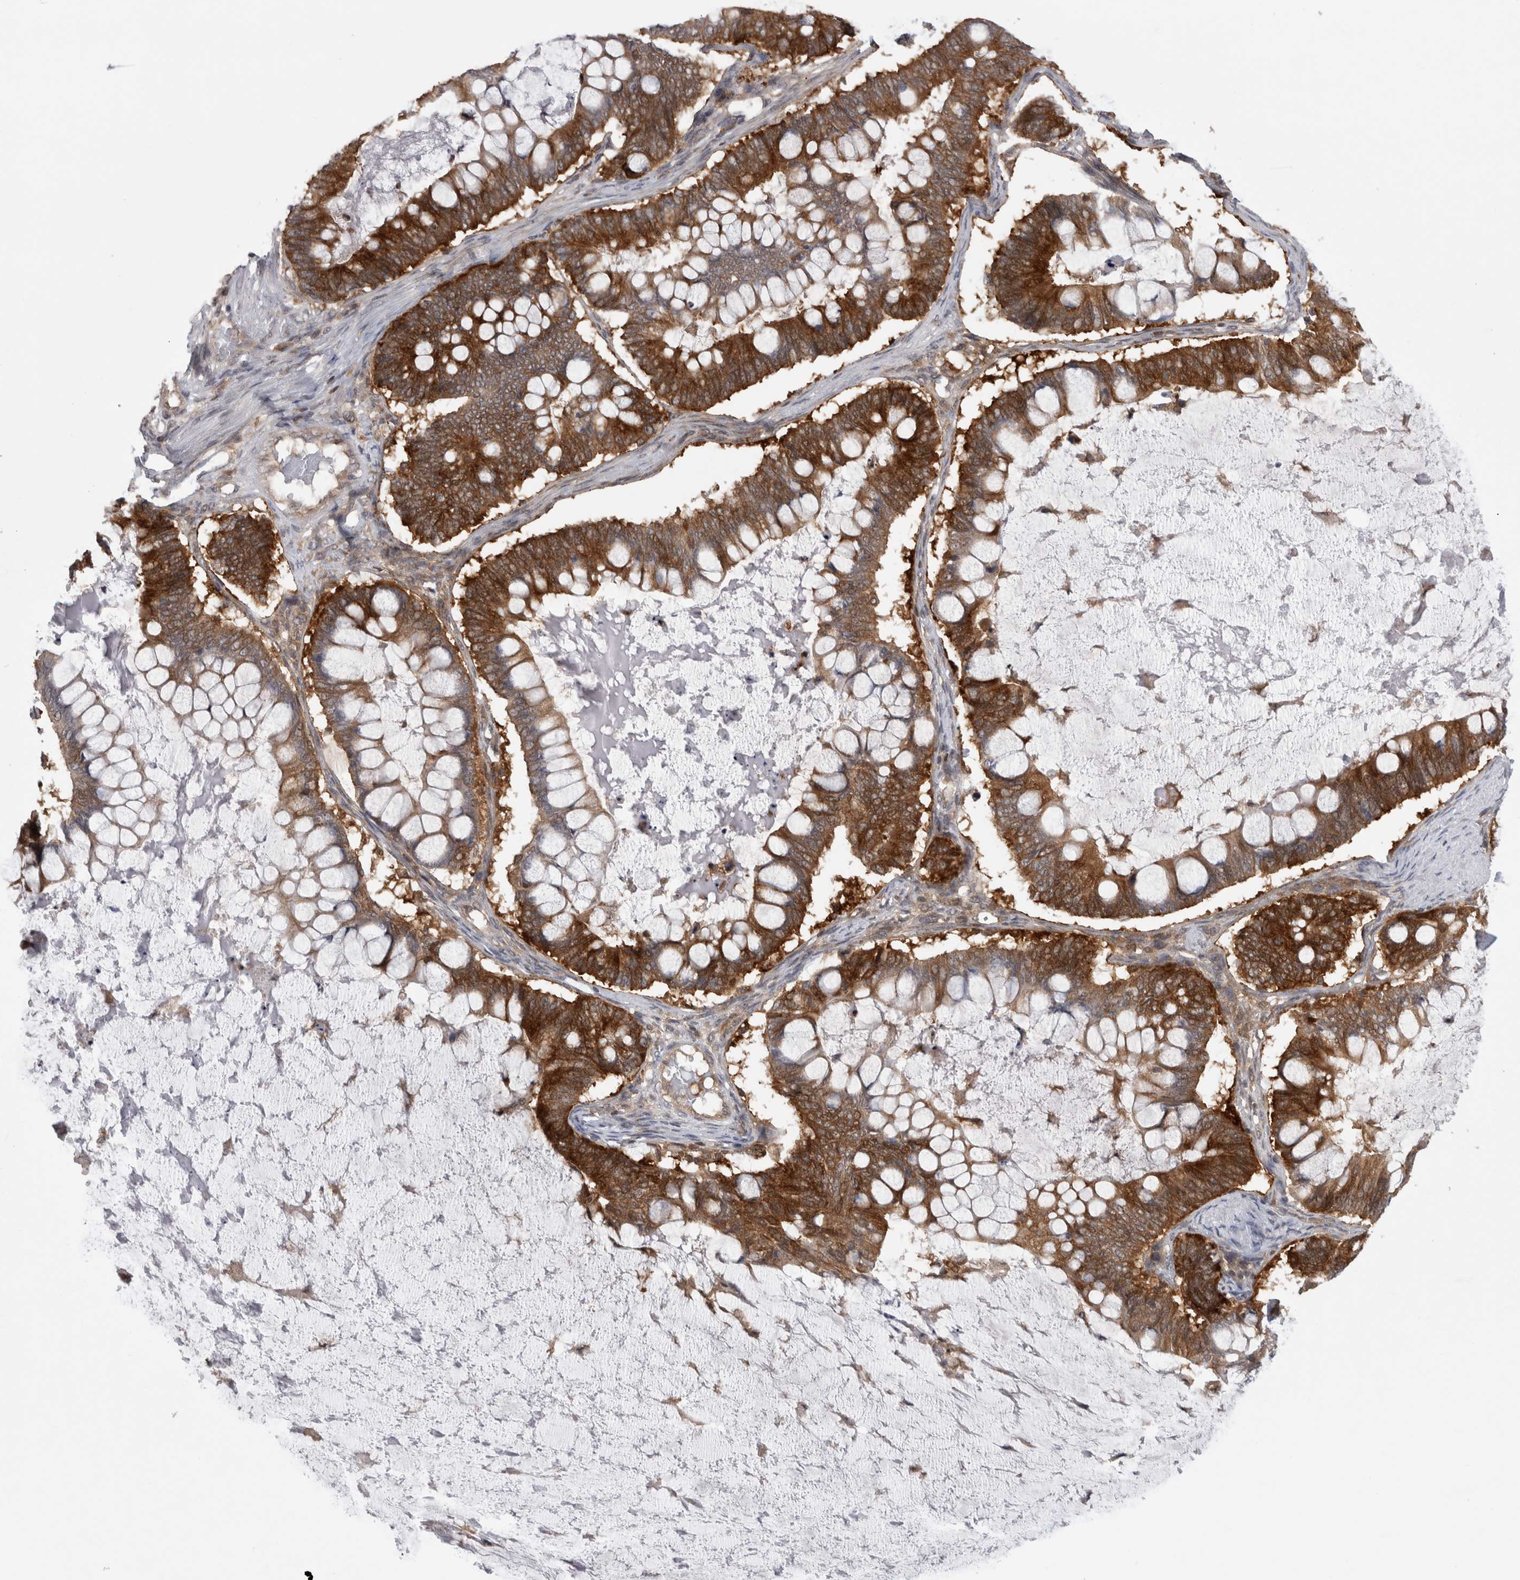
{"staining": {"intensity": "moderate", "quantity": ">75%", "location": "cytoplasmic/membranous"}, "tissue": "ovarian cancer", "cell_type": "Tumor cells", "image_type": "cancer", "snomed": [{"axis": "morphology", "description": "Cystadenocarcinoma, mucinous, NOS"}, {"axis": "topography", "description": "Ovary"}], "caption": "This is a histology image of IHC staining of ovarian mucinous cystadenocarcinoma, which shows moderate staining in the cytoplasmic/membranous of tumor cells.", "gene": "CACYBP", "patient": {"sex": "female", "age": 61}}